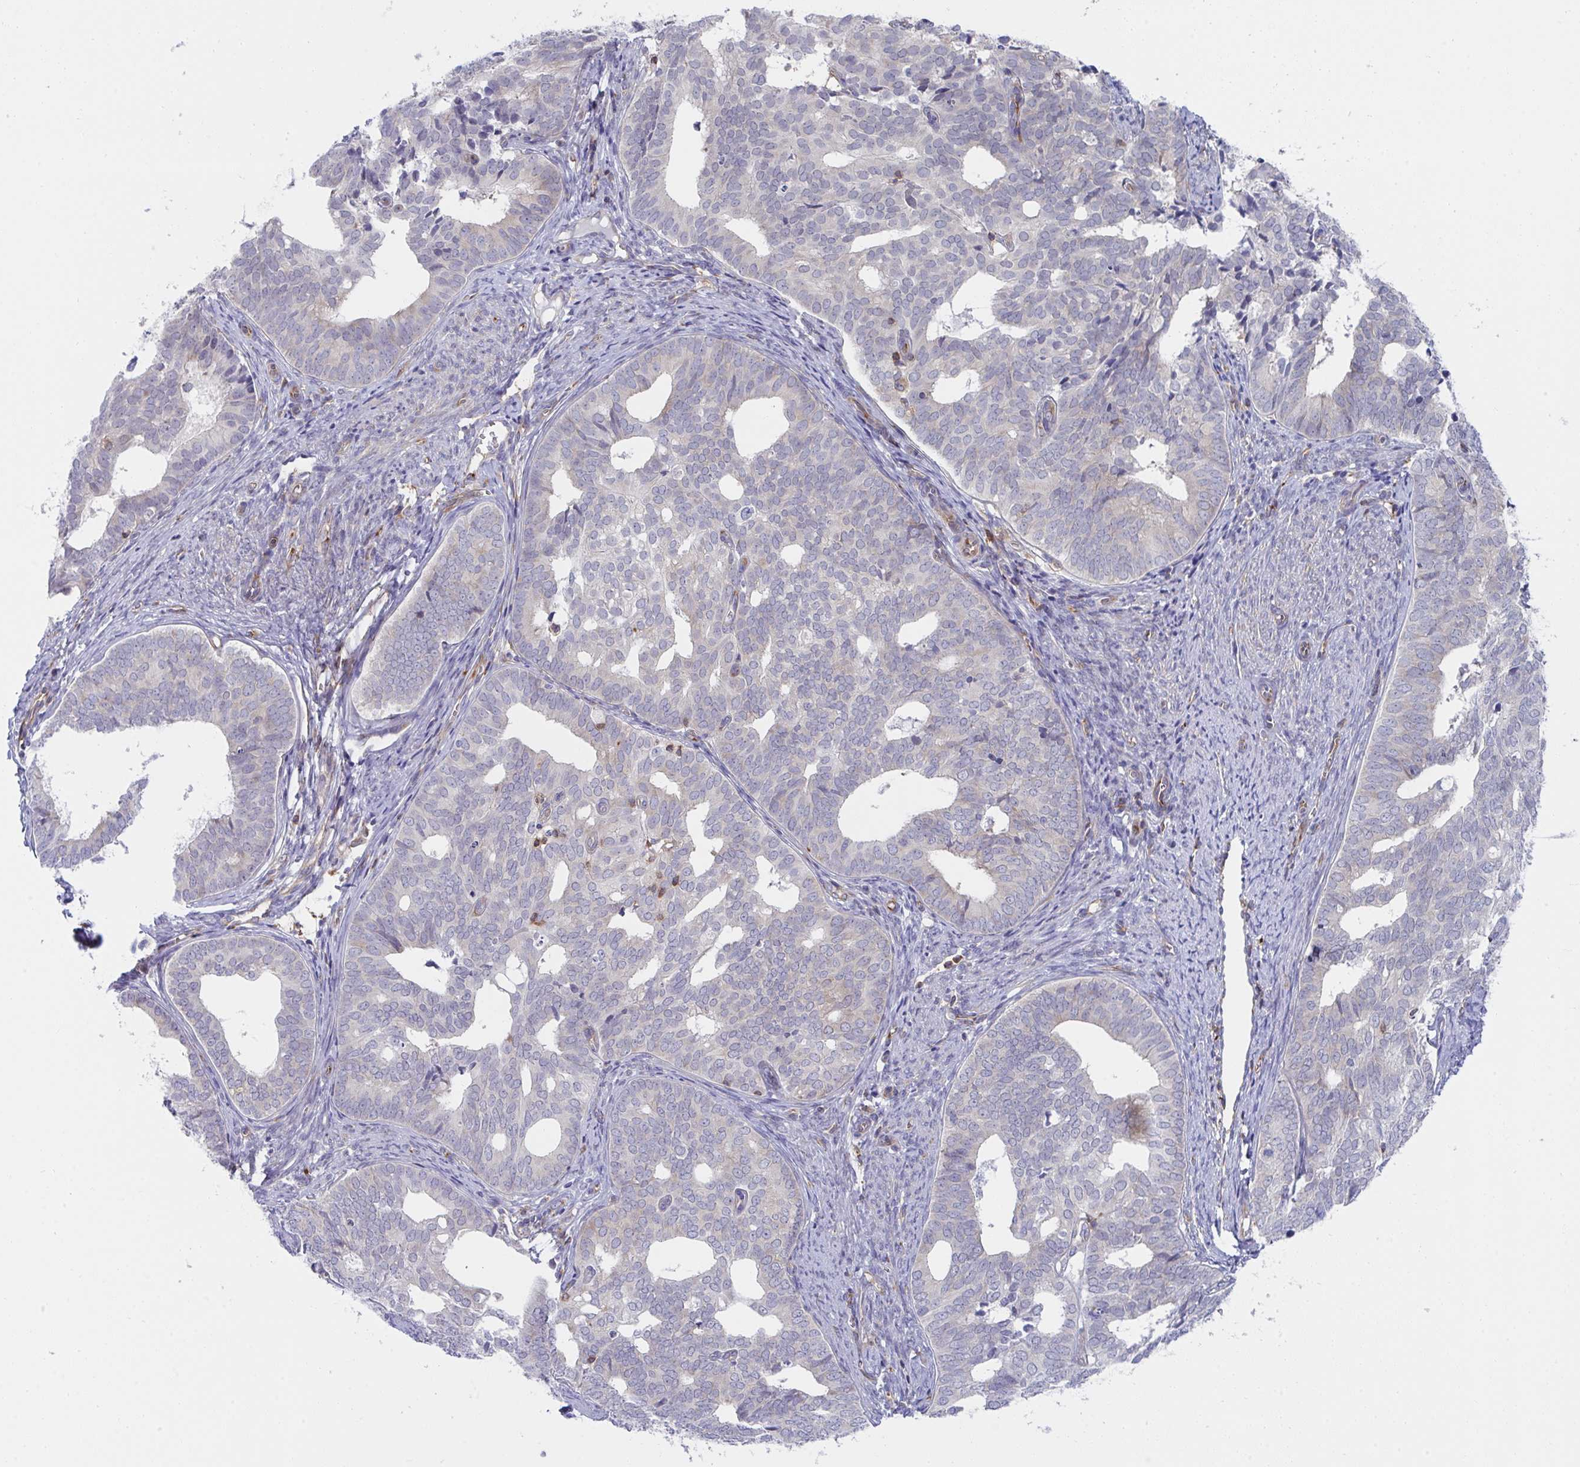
{"staining": {"intensity": "negative", "quantity": "none", "location": "none"}, "tissue": "endometrial cancer", "cell_type": "Tumor cells", "image_type": "cancer", "snomed": [{"axis": "morphology", "description": "Adenocarcinoma, NOS"}, {"axis": "topography", "description": "Endometrium"}], "caption": "Image shows no protein expression in tumor cells of endometrial adenocarcinoma tissue. Brightfield microscopy of IHC stained with DAB (3,3'-diaminobenzidine) (brown) and hematoxylin (blue), captured at high magnification.", "gene": "WNK1", "patient": {"sex": "female", "age": 75}}